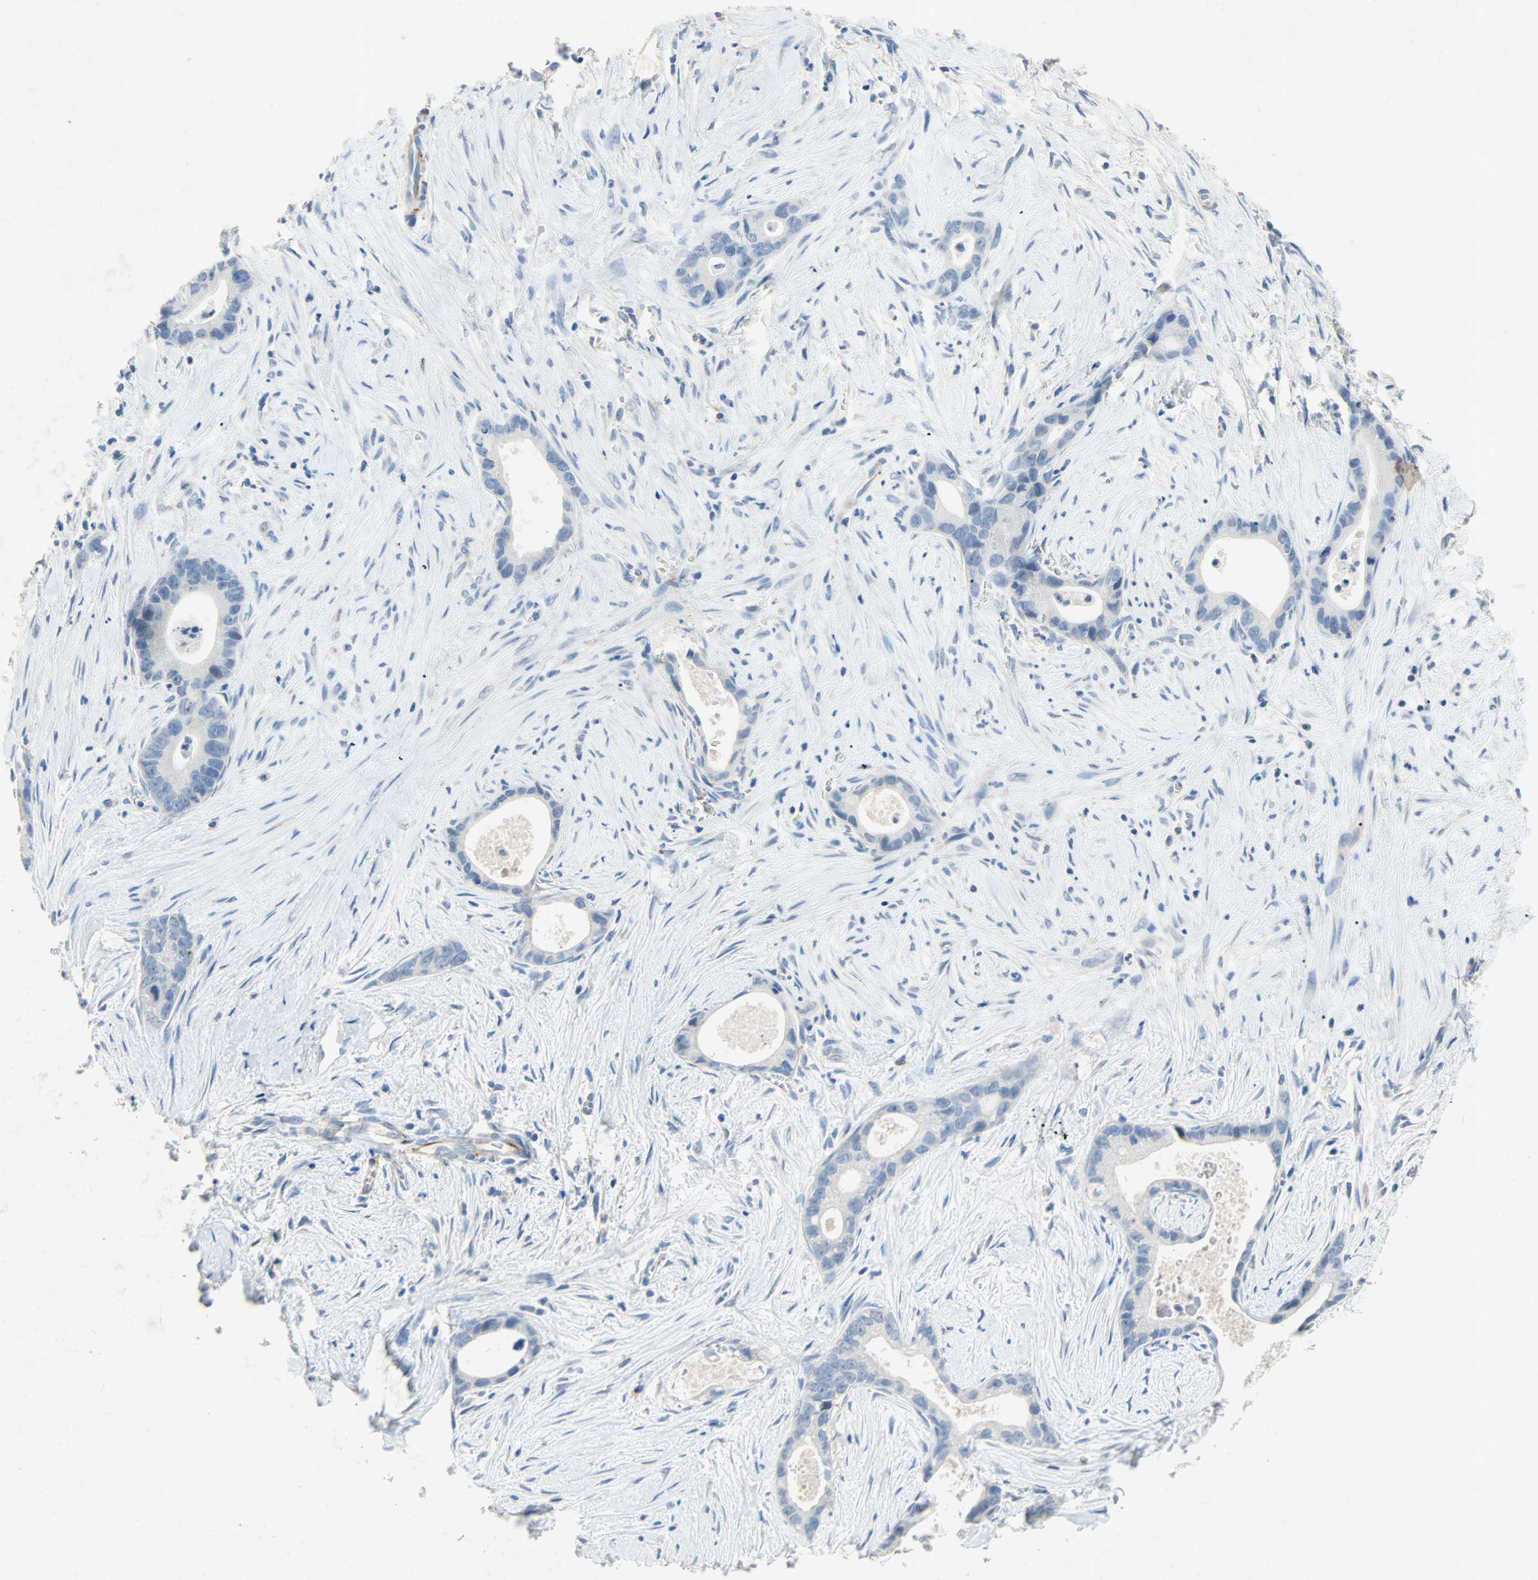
{"staining": {"intensity": "negative", "quantity": "none", "location": "none"}, "tissue": "liver cancer", "cell_type": "Tumor cells", "image_type": "cancer", "snomed": [{"axis": "morphology", "description": "Cholangiocarcinoma"}, {"axis": "topography", "description": "Liver"}], "caption": "DAB immunohistochemical staining of liver cancer demonstrates no significant staining in tumor cells. Nuclei are stained in blue.", "gene": "PCDHB2", "patient": {"sex": "female", "age": 55}}